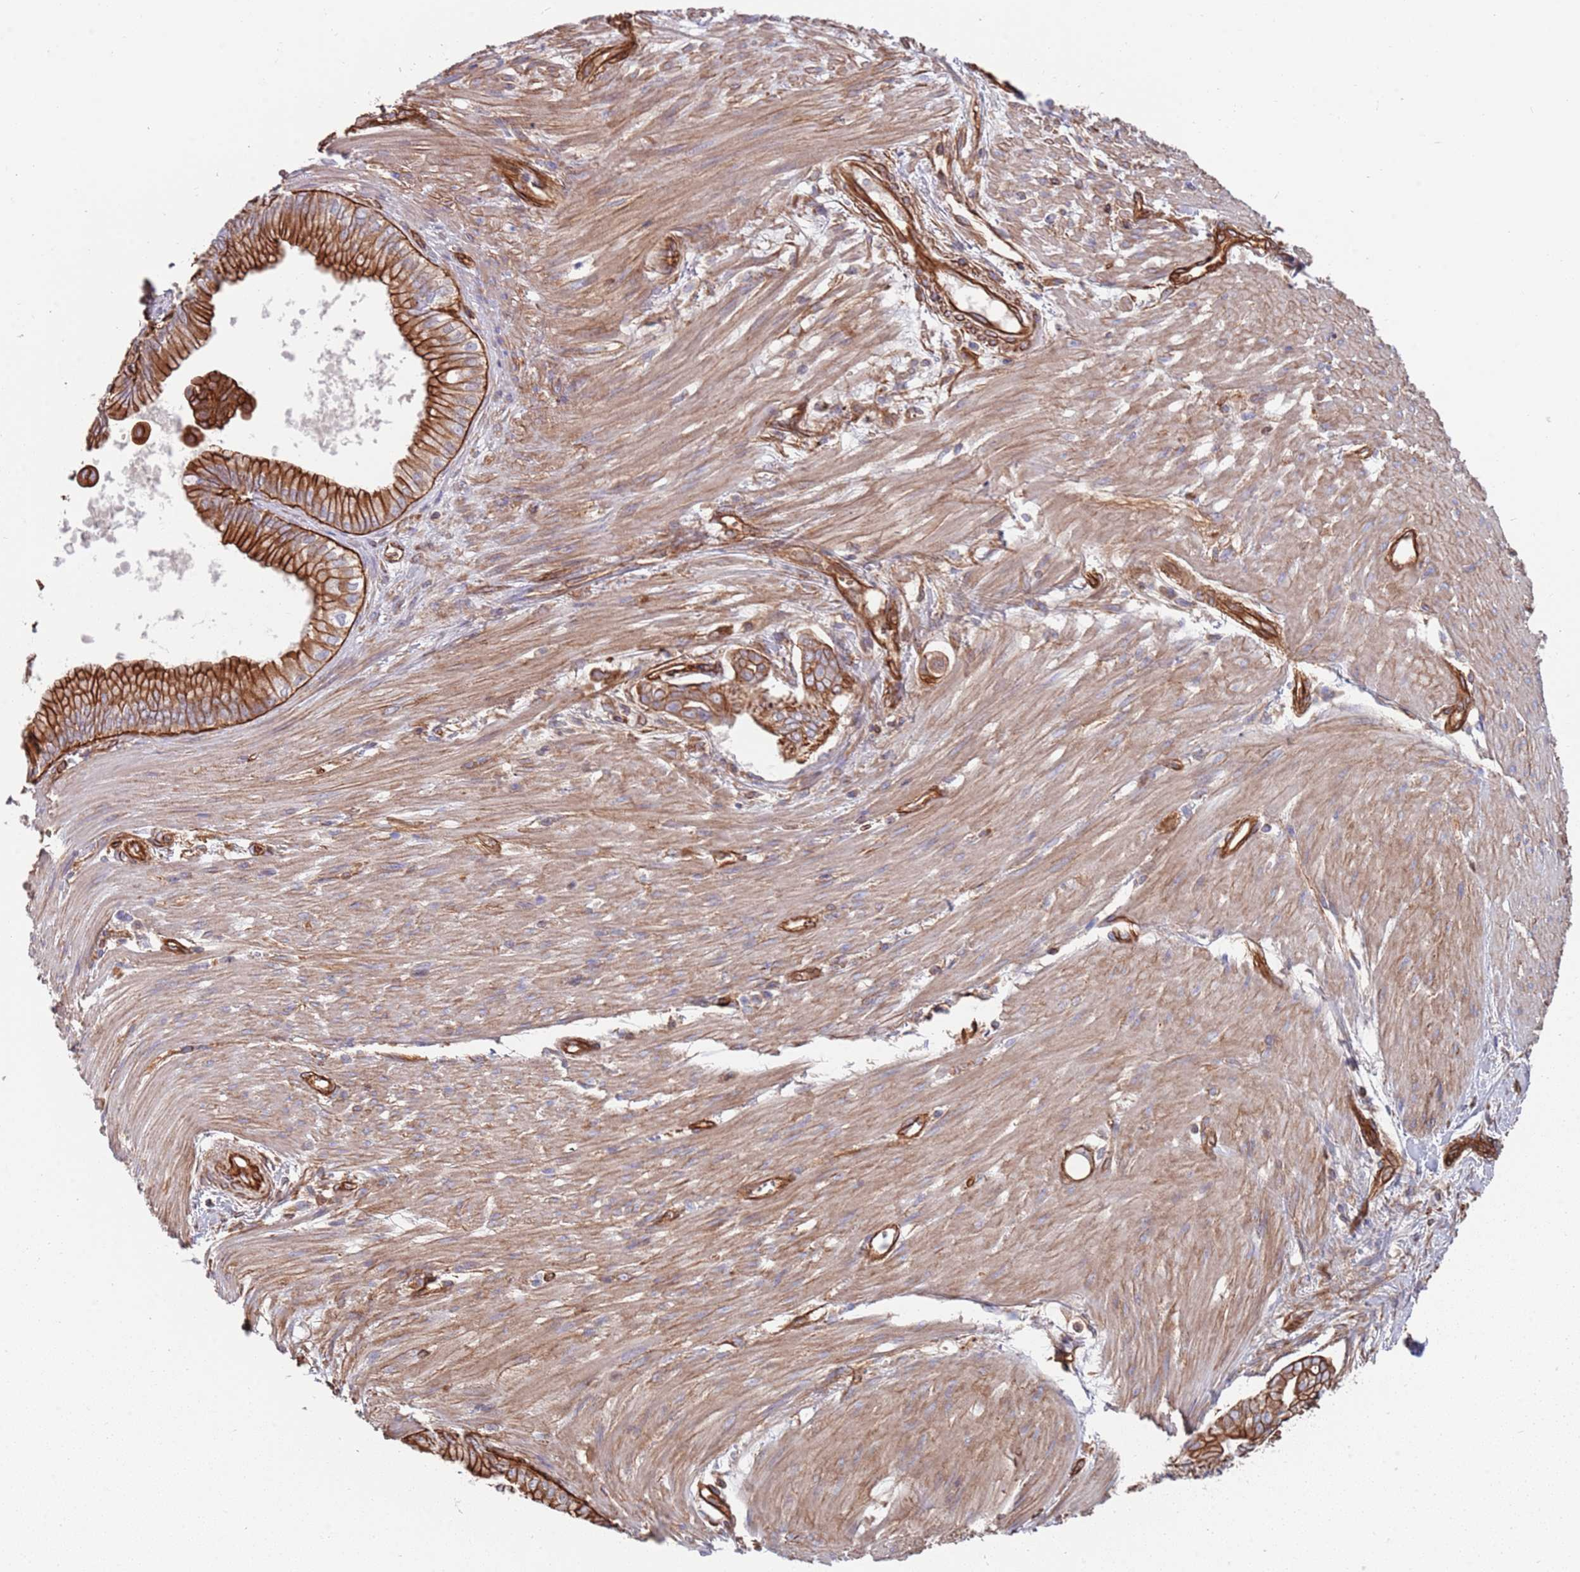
{"staining": {"intensity": "strong", "quantity": ">75%", "location": "cytoplasmic/membranous"}, "tissue": "pancreatic cancer", "cell_type": "Tumor cells", "image_type": "cancer", "snomed": [{"axis": "morphology", "description": "Adenocarcinoma, NOS"}, {"axis": "topography", "description": "Pancreas"}], "caption": "Human pancreatic cancer stained for a protein (brown) displays strong cytoplasmic/membranous positive positivity in about >75% of tumor cells.", "gene": "JAKMIP2", "patient": {"sex": "male", "age": 71}}